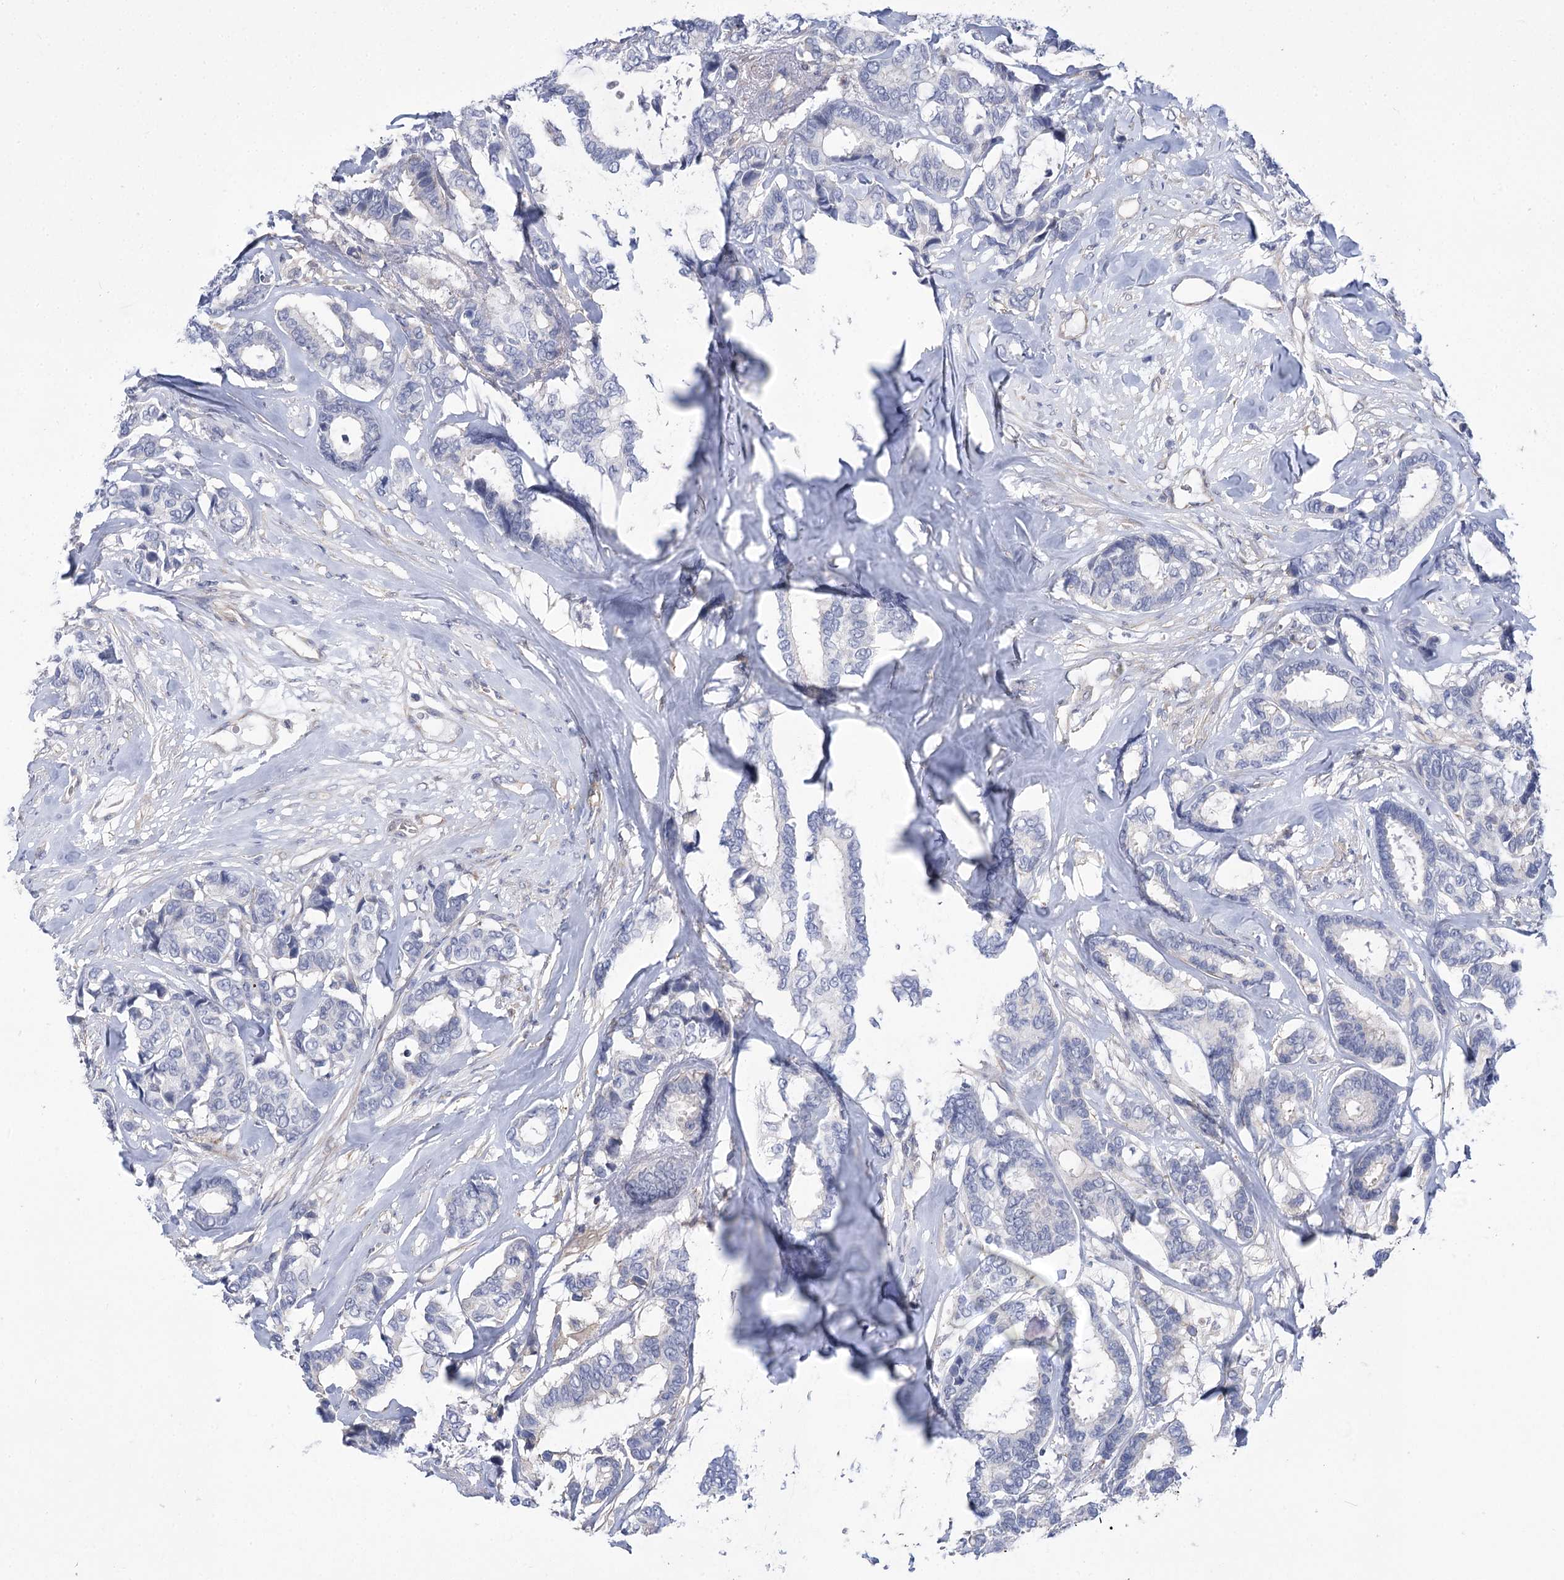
{"staining": {"intensity": "negative", "quantity": "none", "location": "none"}, "tissue": "breast cancer", "cell_type": "Tumor cells", "image_type": "cancer", "snomed": [{"axis": "morphology", "description": "Duct carcinoma"}, {"axis": "topography", "description": "Breast"}], "caption": "A high-resolution micrograph shows immunohistochemistry staining of breast invasive ductal carcinoma, which shows no significant positivity in tumor cells.", "gene": "THAP6", "patient": {"sex": "female", "age": 87}}